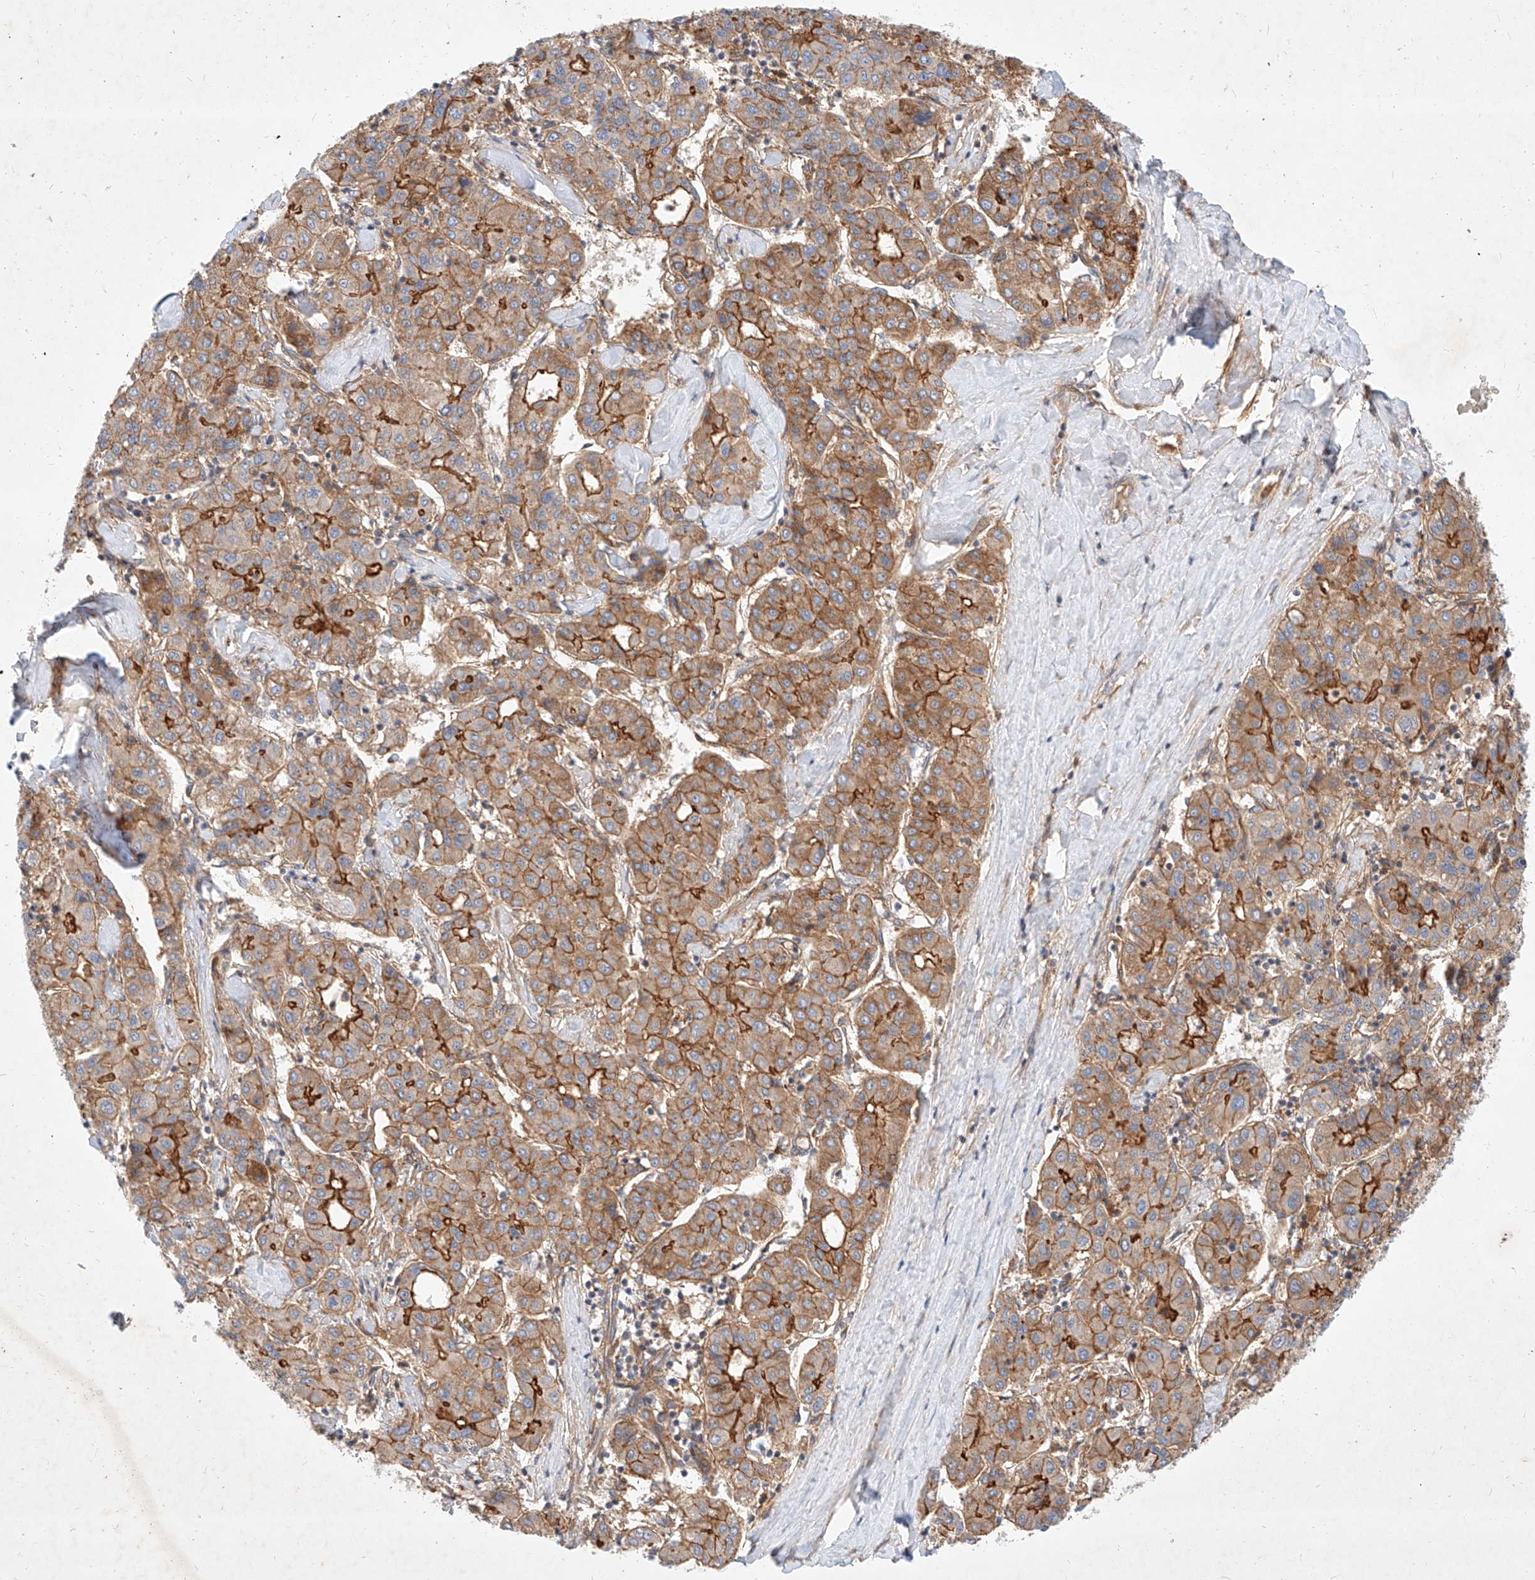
{"staining": {"intensity": "moderate", "quantity": ">75%", "location": "cytoplasmic/membranous"}, "tissue": "liver cancer", "cell_type": "Tumor cells", "image_type": "cancer", "snomed": [{"axis": "morphology", "description": "Carcinoma, Hepatocellular, NOS"}, {"axis": "topography", "description": "Liver"}], "caption": "Liver hepatocellular carcinoma was stained to show a protein in brown. There is medium levels of moderate cytoplasmic/membranous staining in about >75% of tumor cells.", "gene": "NFAM1", "patient": {"sex": "male", "age": 65}}